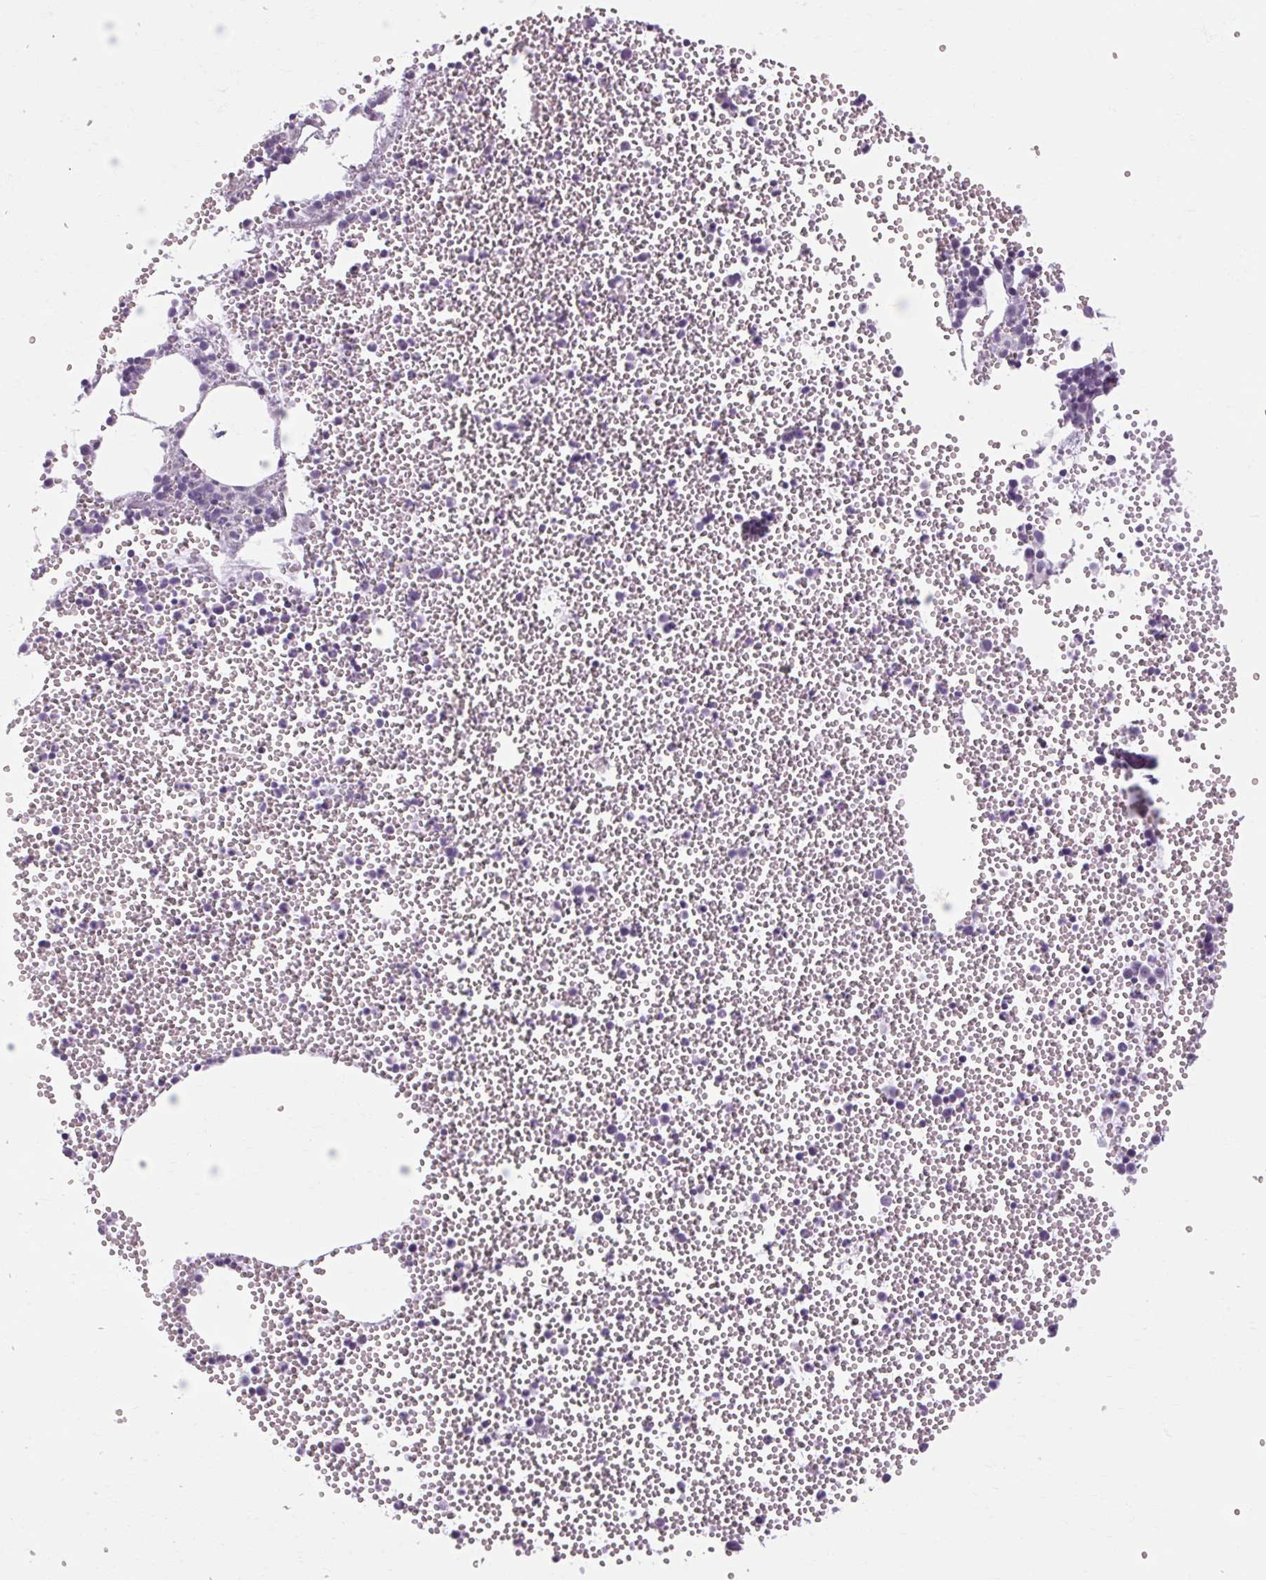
{"staining": {"intensity": "negative", "quantity": "none", "location": "none"}, "tissue": "bone marrow", "cell_type": "Hematopoietic cells", "image_type": "normal", "snomed": [{"axis": "morphology", "description": "Normal tissue, NOS"}, {"axis": "topography", "description": "Bone marrow"}], "caption": "Immunohistochemistry (IHC) micrograph of unremarkable bone marrow stained for a protein (brown), which demonstrates no positivity in hematopoietic cells. (DAB (3,3'-diaminobenzidine) immunohistochemistry (IHC) visualized using brightfield microscopy, high magnification).", "gene": "POMC", "patient": {"sex": "male", "age": 89}}